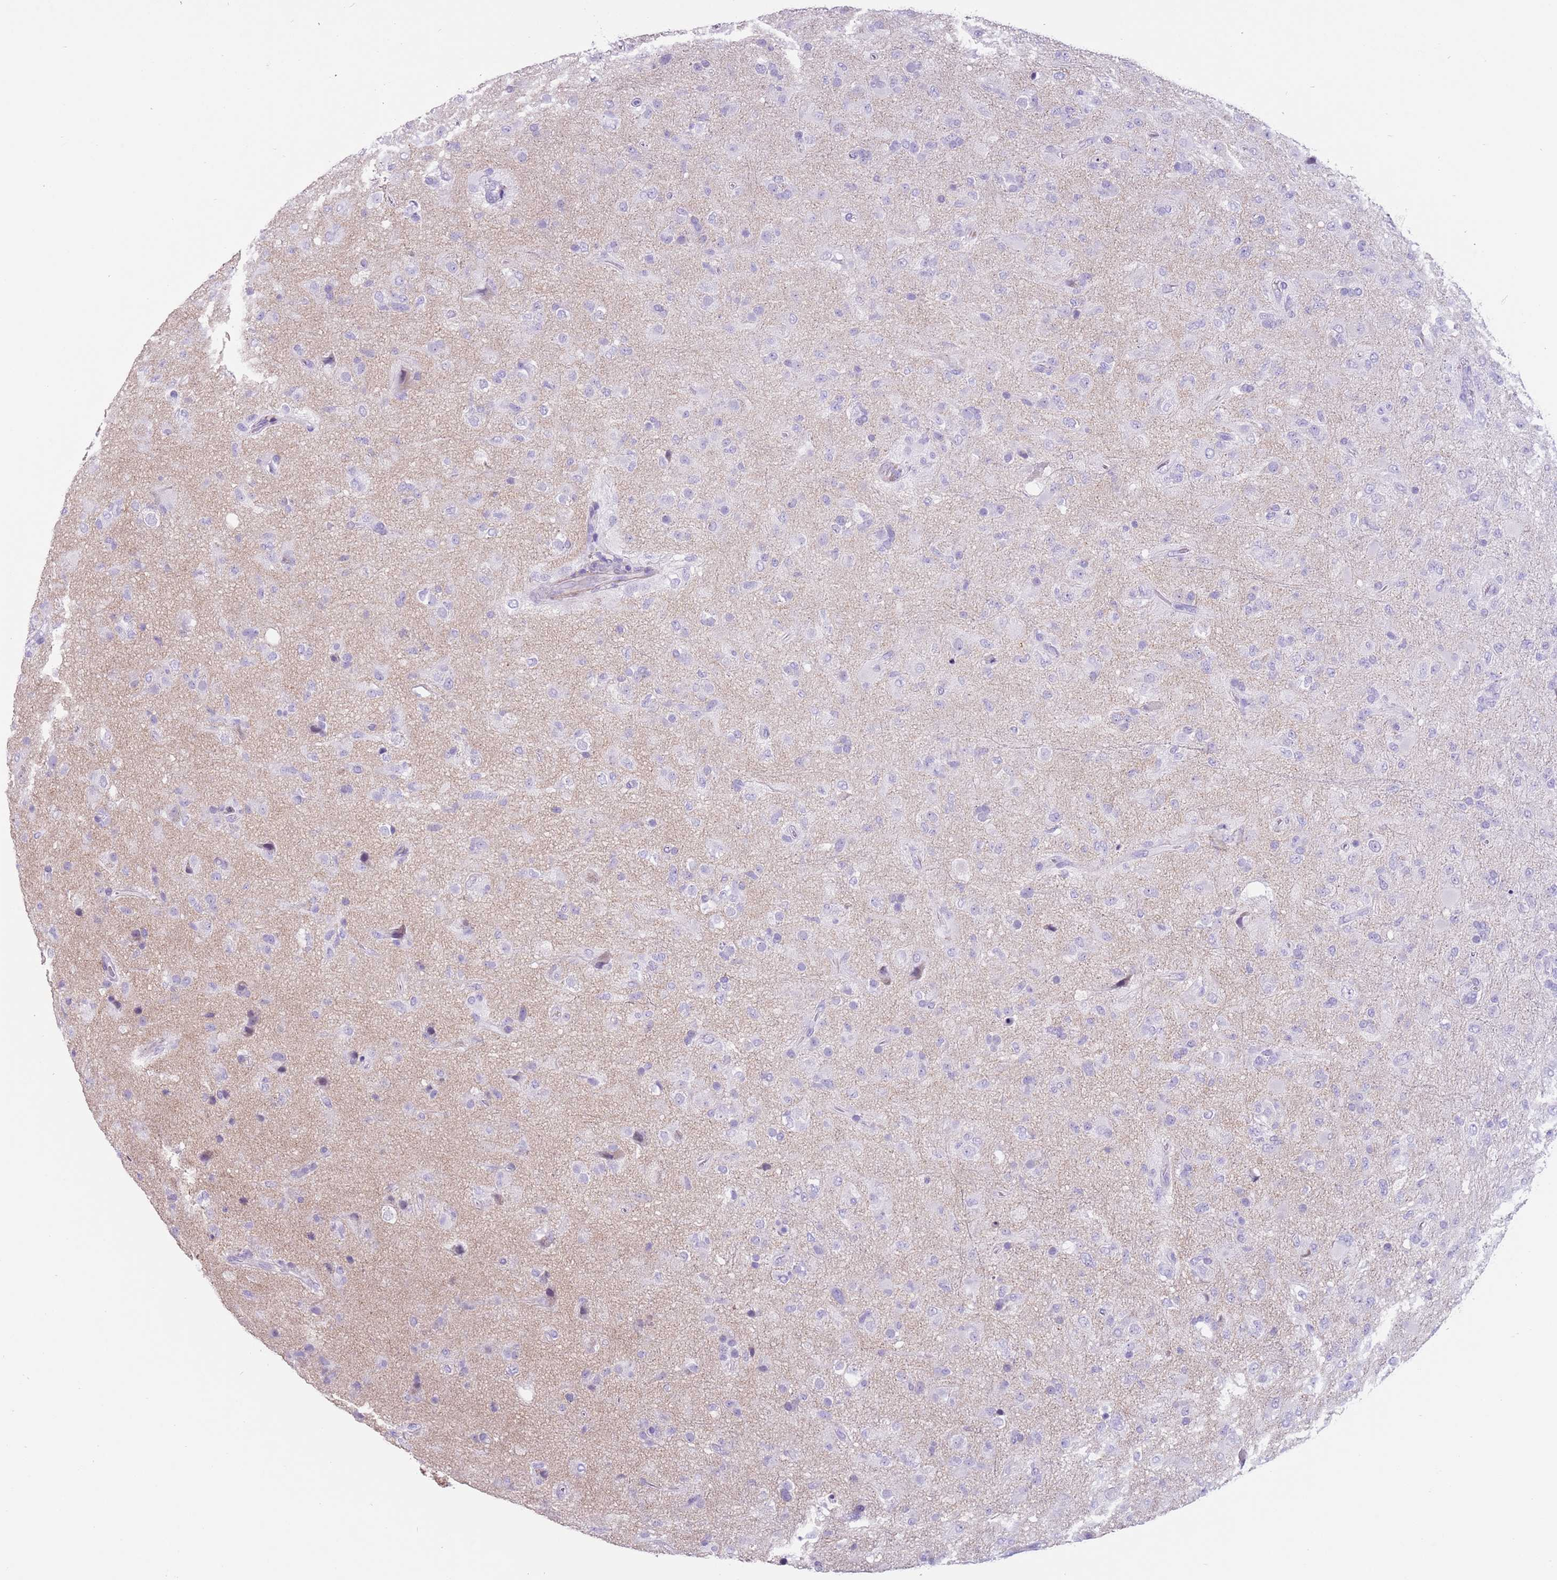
{"staining": {"intensity": "negative", "quantity": "none", "location": "none"}, "tissue": "glioma", "cell_type": "Tumor cells", "image_type": "cancer", "snomed": [{"axis": "morphology", "description": "Glioma, malignant, Low grade"}, {"axis": "topography", "description": "Brain"}], "caption": "Tumor cells are negative for protein expression in human glioma. (IHC, brightfield microscopy, high magnification).", "gene": "SLC7A14", "patient": {"sex": "male", "age": 65}}